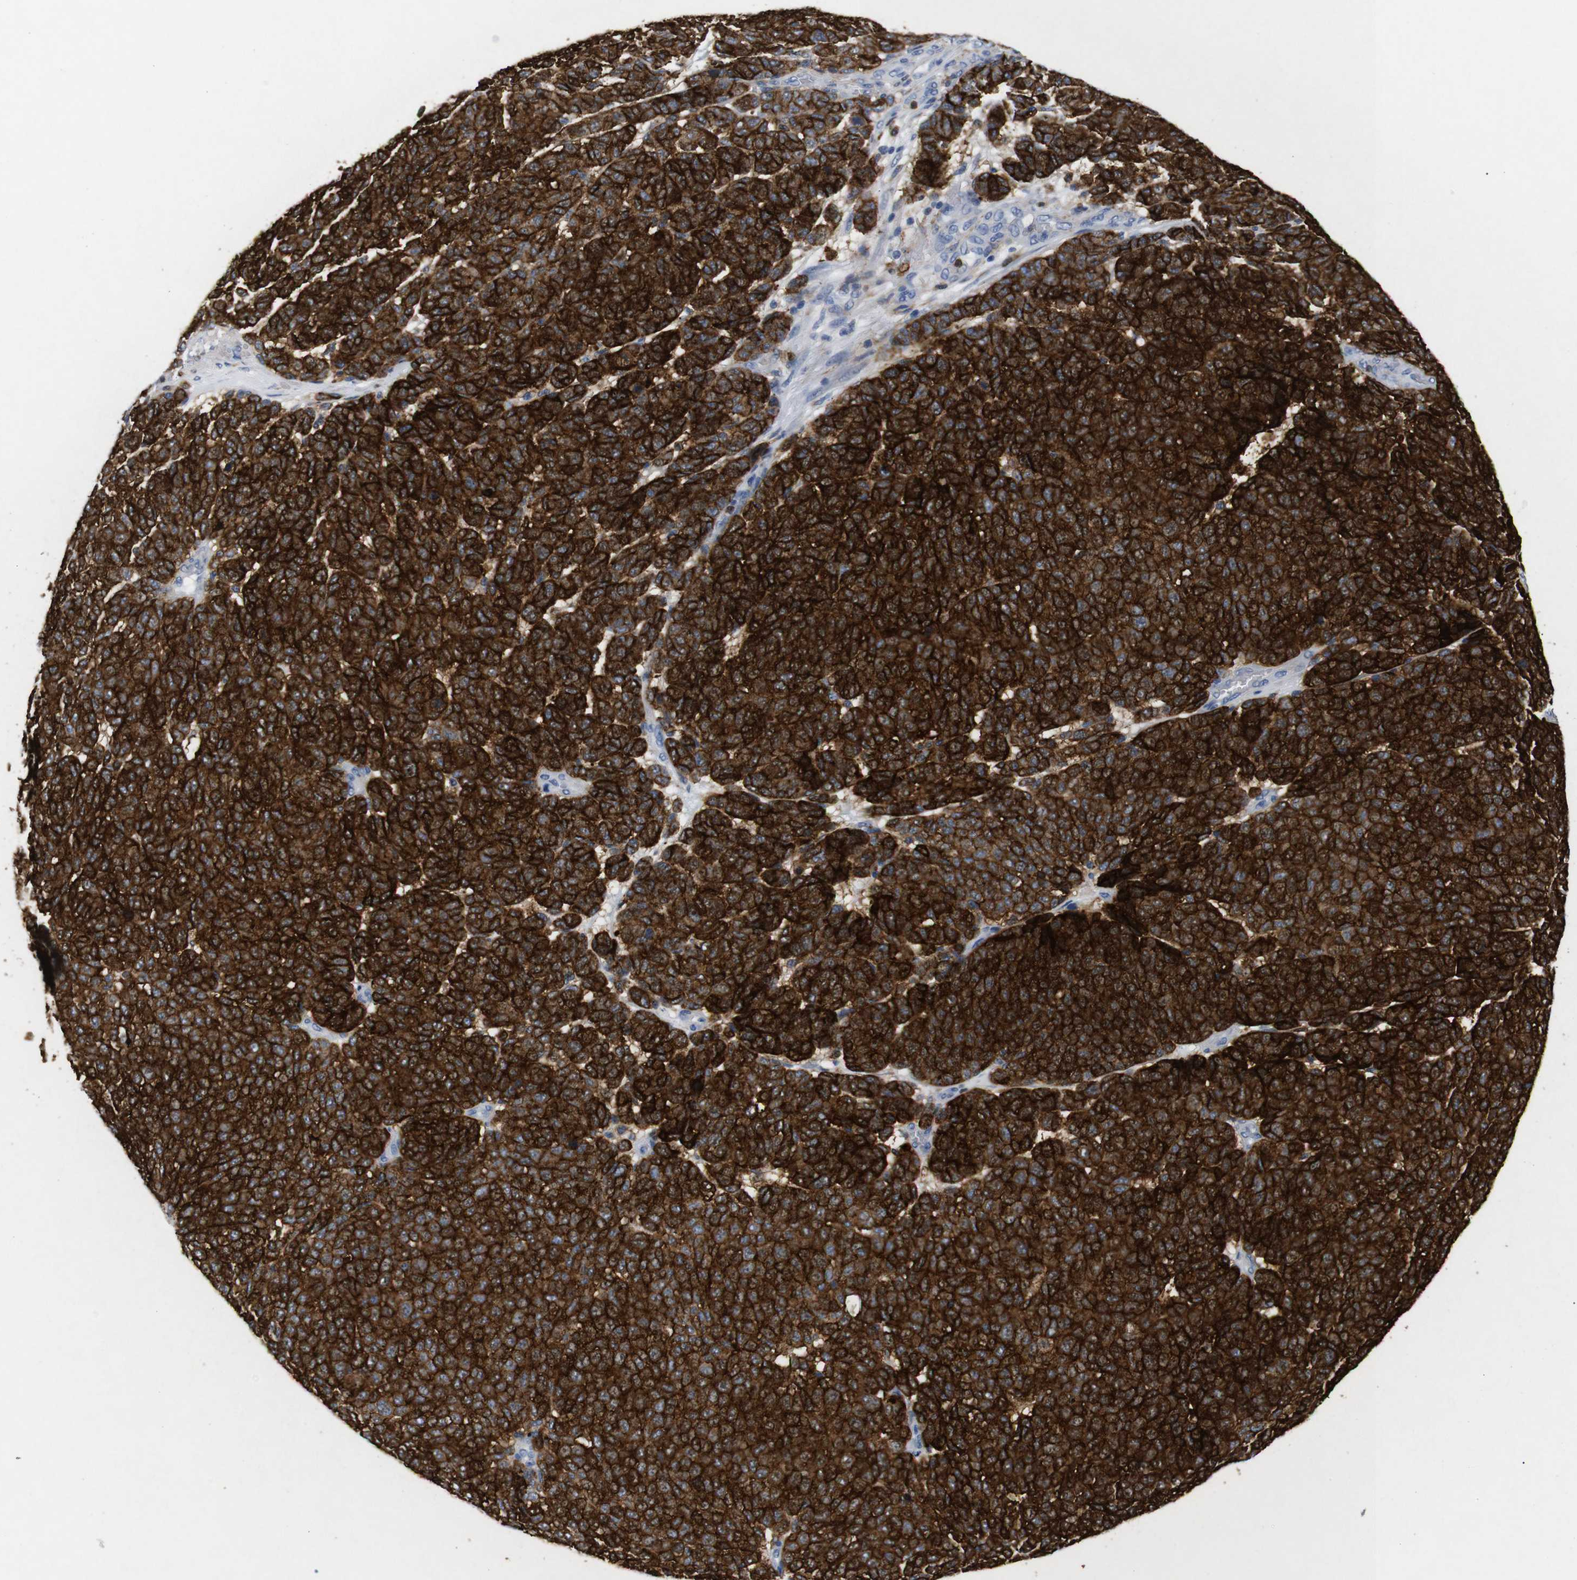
{"staining": {"intensity": "strong", "quantity": ">75%", "location": "cytoplasmic/membranous"}, "tissue": "melanoma", "cell_type": "Tumor cells", "image_type": "cancer", "snomed": [{"axis": "morphology", "description": "Malignant melanoma, NOS"}, {"axis": "topography", "description": "Skin"}], "caption": "DAB immunohistochemical staining of human malignant melanoma displays strong cytoplasmic/membranous protein staining in approximately >75% of tumor cells.", "gene": "SDCBP", "patient": {"sex": "male", "age": 59}}